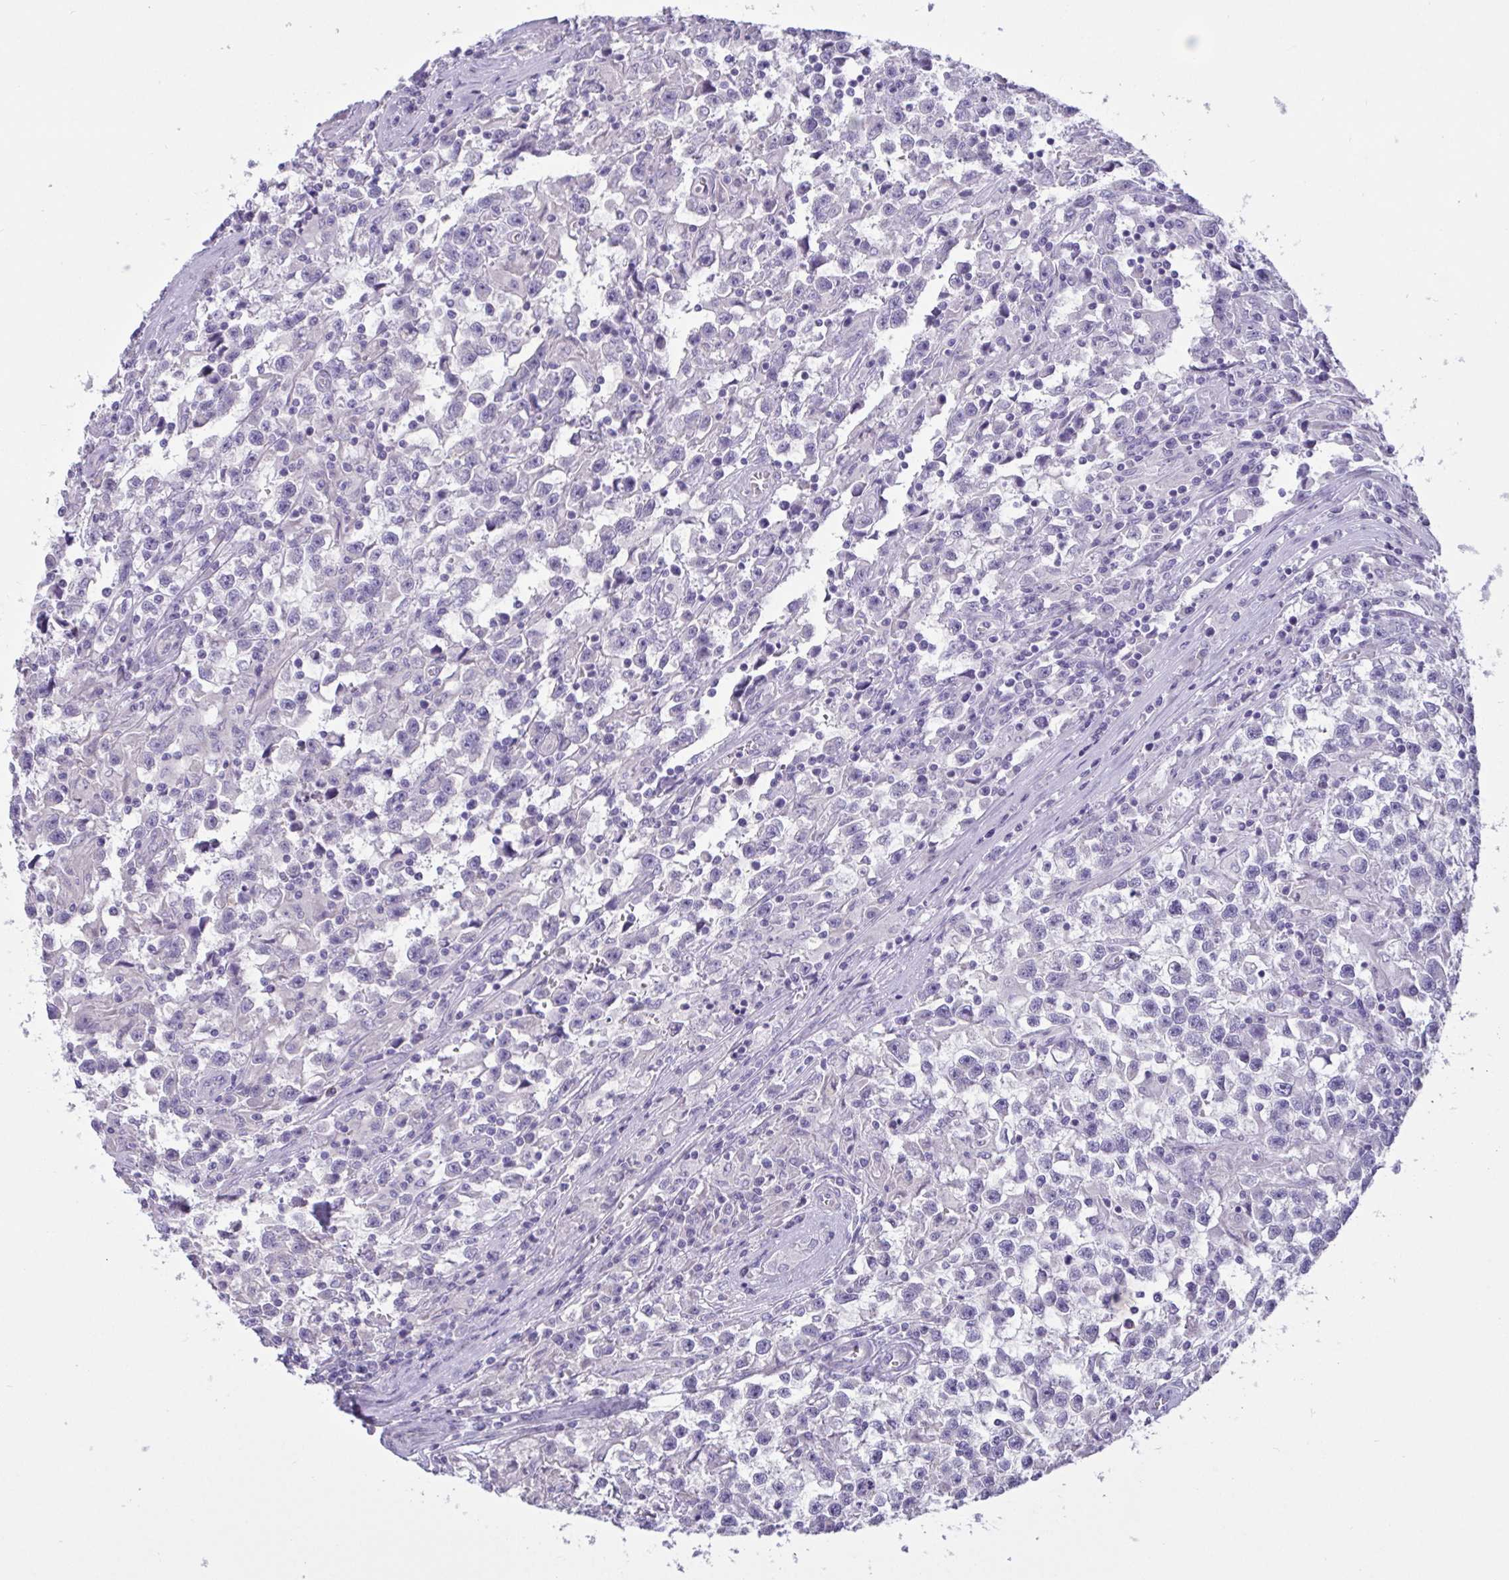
{"staining": {"intensity": "negative", "quantity": "none", "location": "none"}, "tissue": "testis cancer", "cell_type": "Tumor cells", "image_type": "cancer", "snomed": [{"axis": "morphology", "description": "Seminoma, NOS"}, {"axis": "topography", "description": "Testis"}], "caption": "Tumor cells show no significant protein expression in testis seminoma. (DAB IHC, high magnification).", "gene": "C4orf33", "patient": {"sex": "male", "age": 31}}